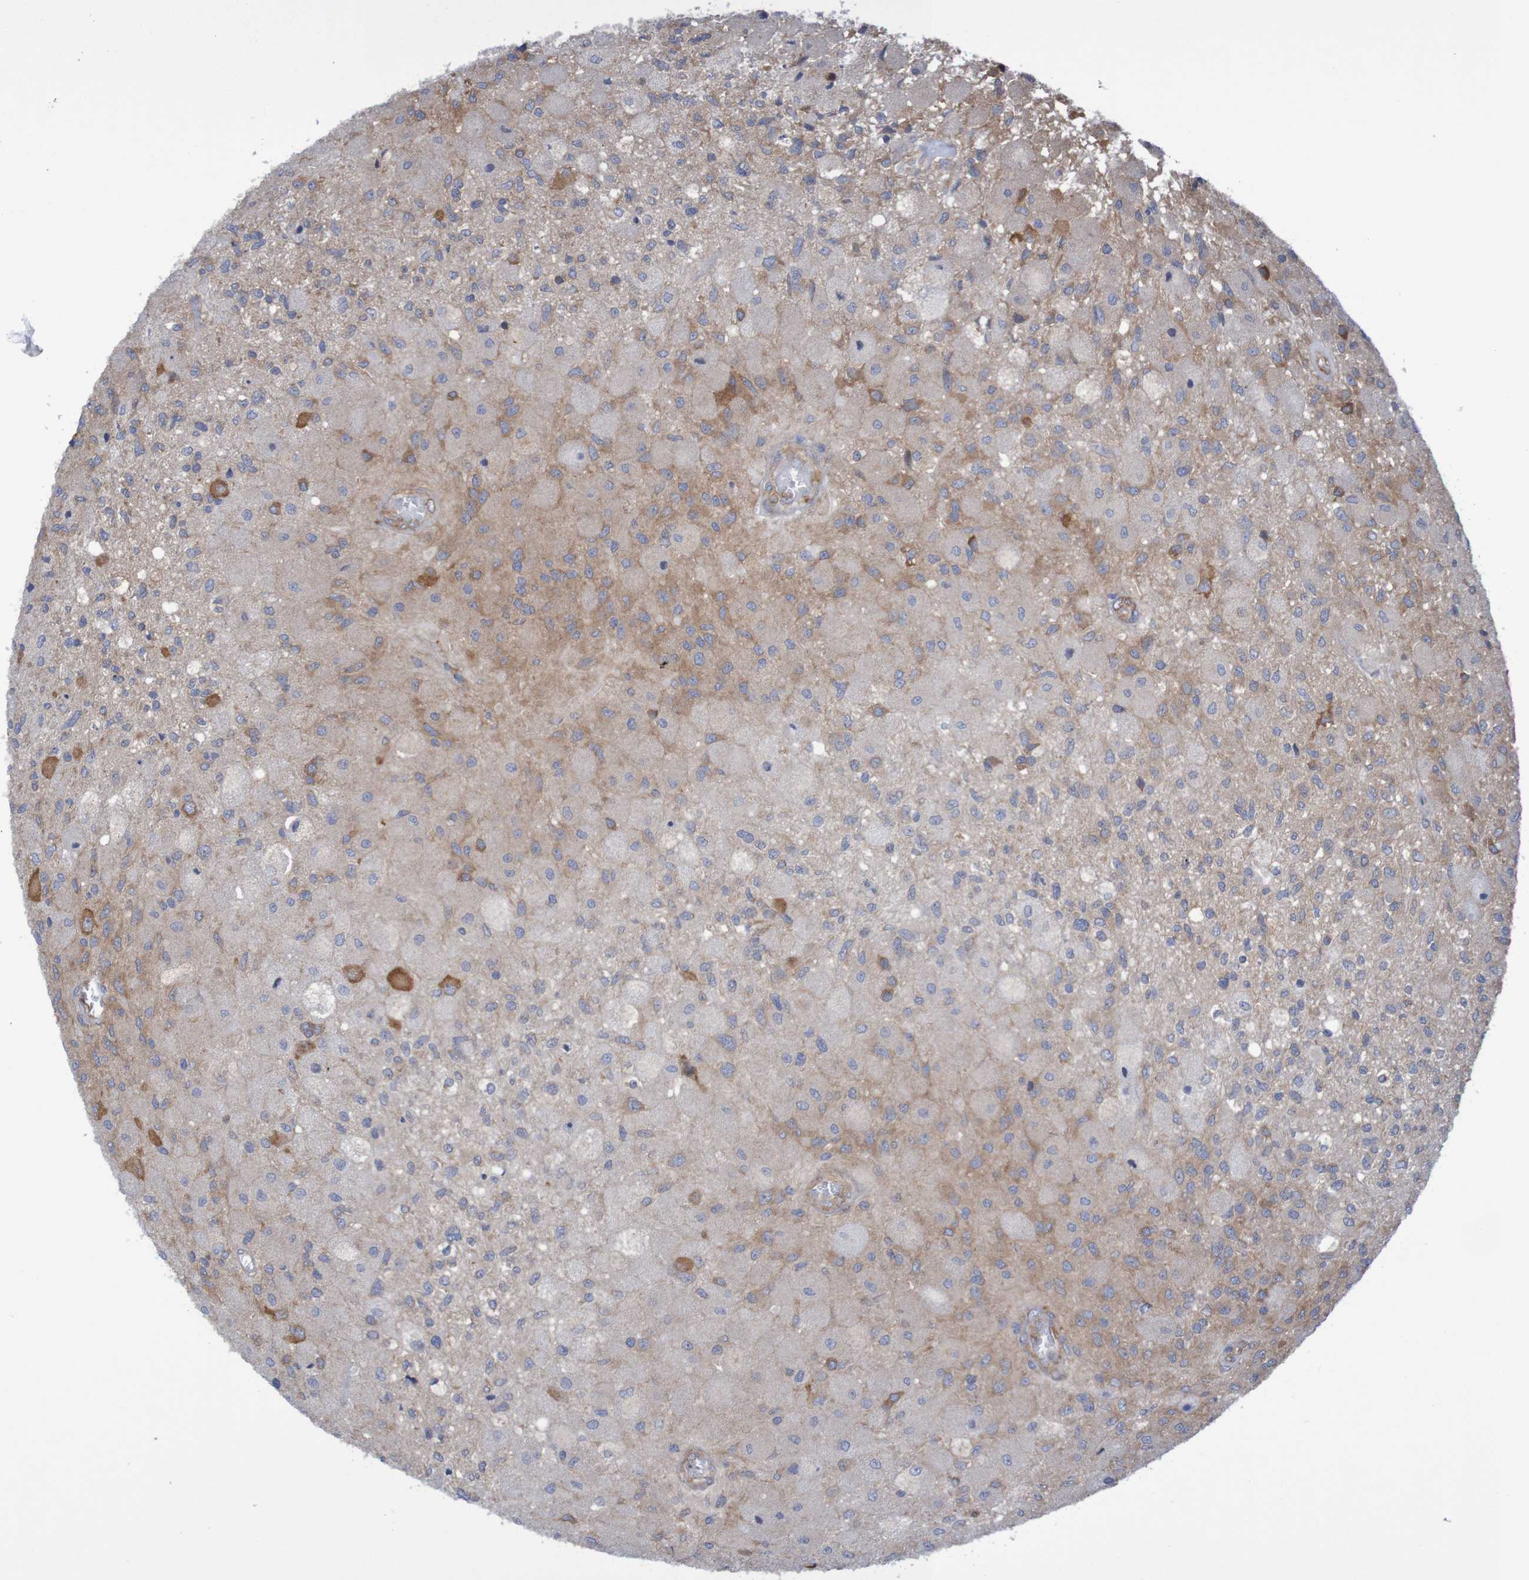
{"staining": {"intensity": "moderate", "quantity": "<25%", "location": "cytoplasmic/membranous"}, "tissue": "glioma", "cell_type": "Tumor cells", "image_type": "cancer", "snomed": [{"axis": "morphology", "description": "Normal tissue, NOS"}, {"axis": "morphology", "description": "Glioma, malignant, High grade"}, {"axis": "topography", "description": "Cerebral cortex"}], "caption": "IHC (DAB (3,3'-diaminobenzidine)) staining of malignant high-grade glioma shows moderate cytoplasmic/membranous protein positivity in approximately <25% of tumor cells. Nuclei are stained in blue.", "gene": "LRRC47", "patient": {"sex": "male", "age": 77}}